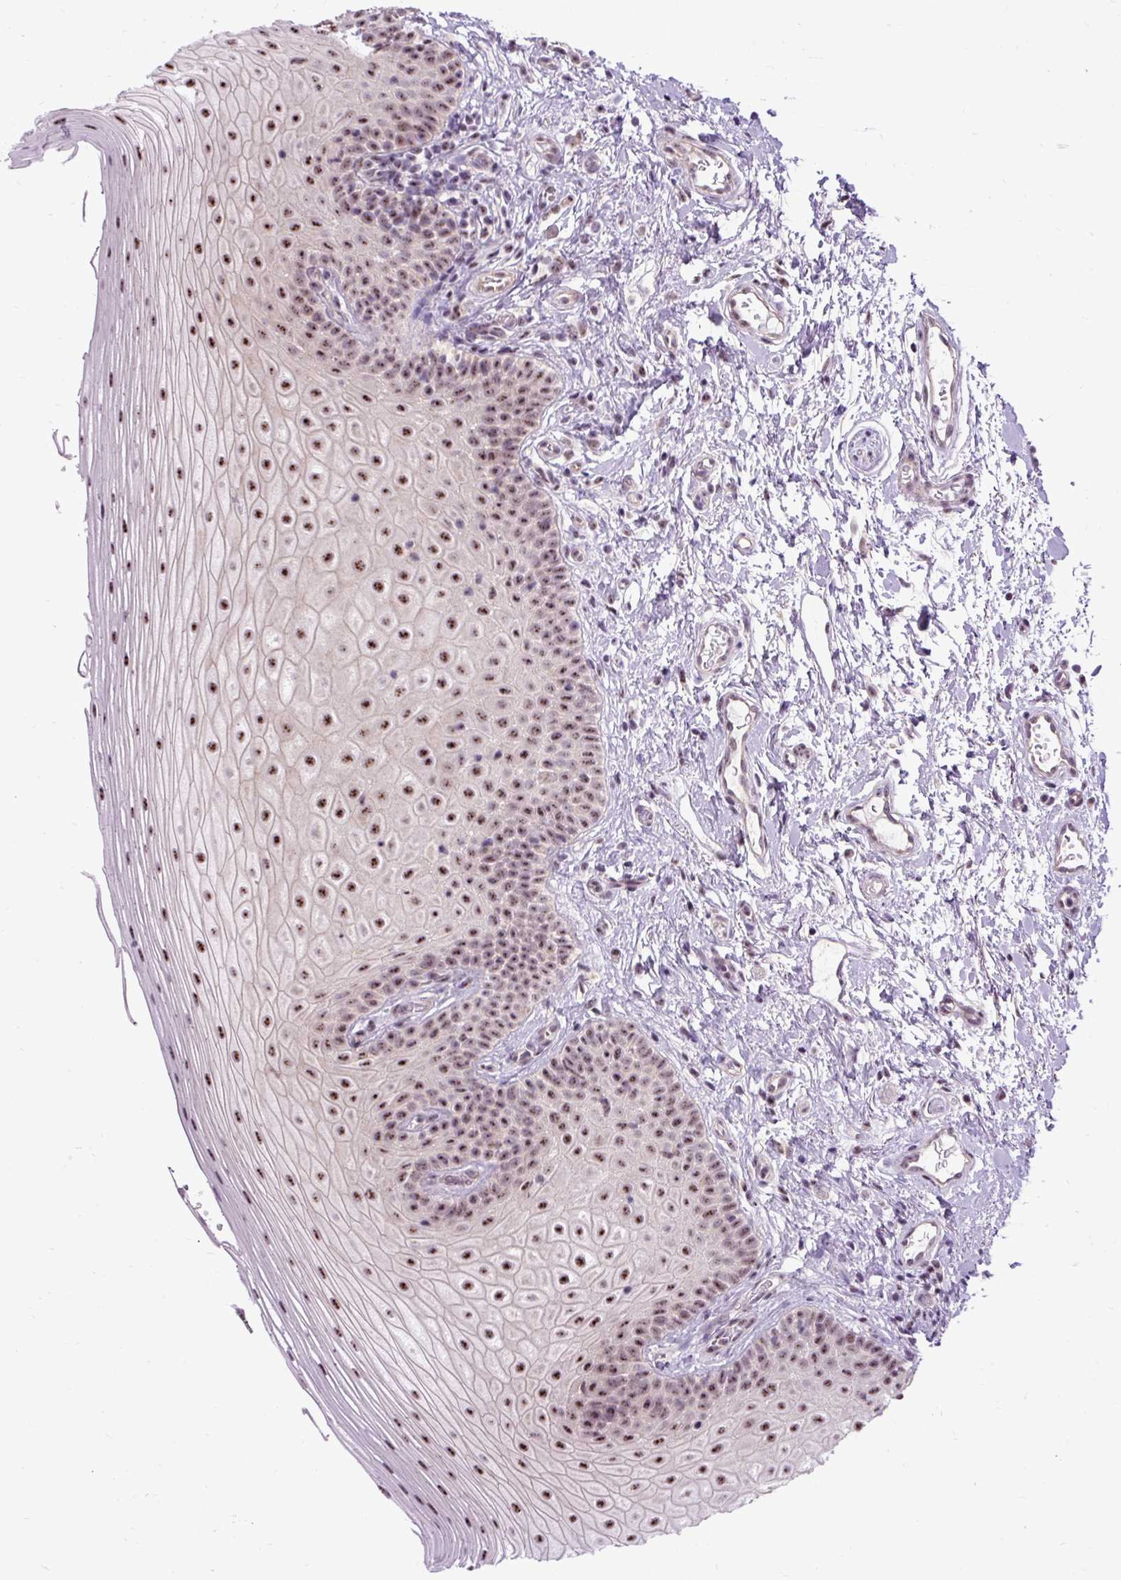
{"staining": {"intensity": "moderate", "quantity": ">75%", "location": "nuclear"}, "tissue": "oral mucosa", "cell_type": "Squamous epithelial cells", "image_type": "normal", "snomed": [{"axis": "morphology", "description": "Normal tissue, NOS"}, {"axis": "topography", "description": "Oral tissue"}], "caption": "A micrograph of oral mucosa stained for a protein demonstrates moderate nuclear brown staining in squamous epithelial cells. Using DAB (3,3'-diaminobenzidine) (brown) and hematoxylin (blue) stains, captured at high magnification using brightfield microscopy.", "gene": "SMC5", "patient": {"sex": "male", "age": 75}}